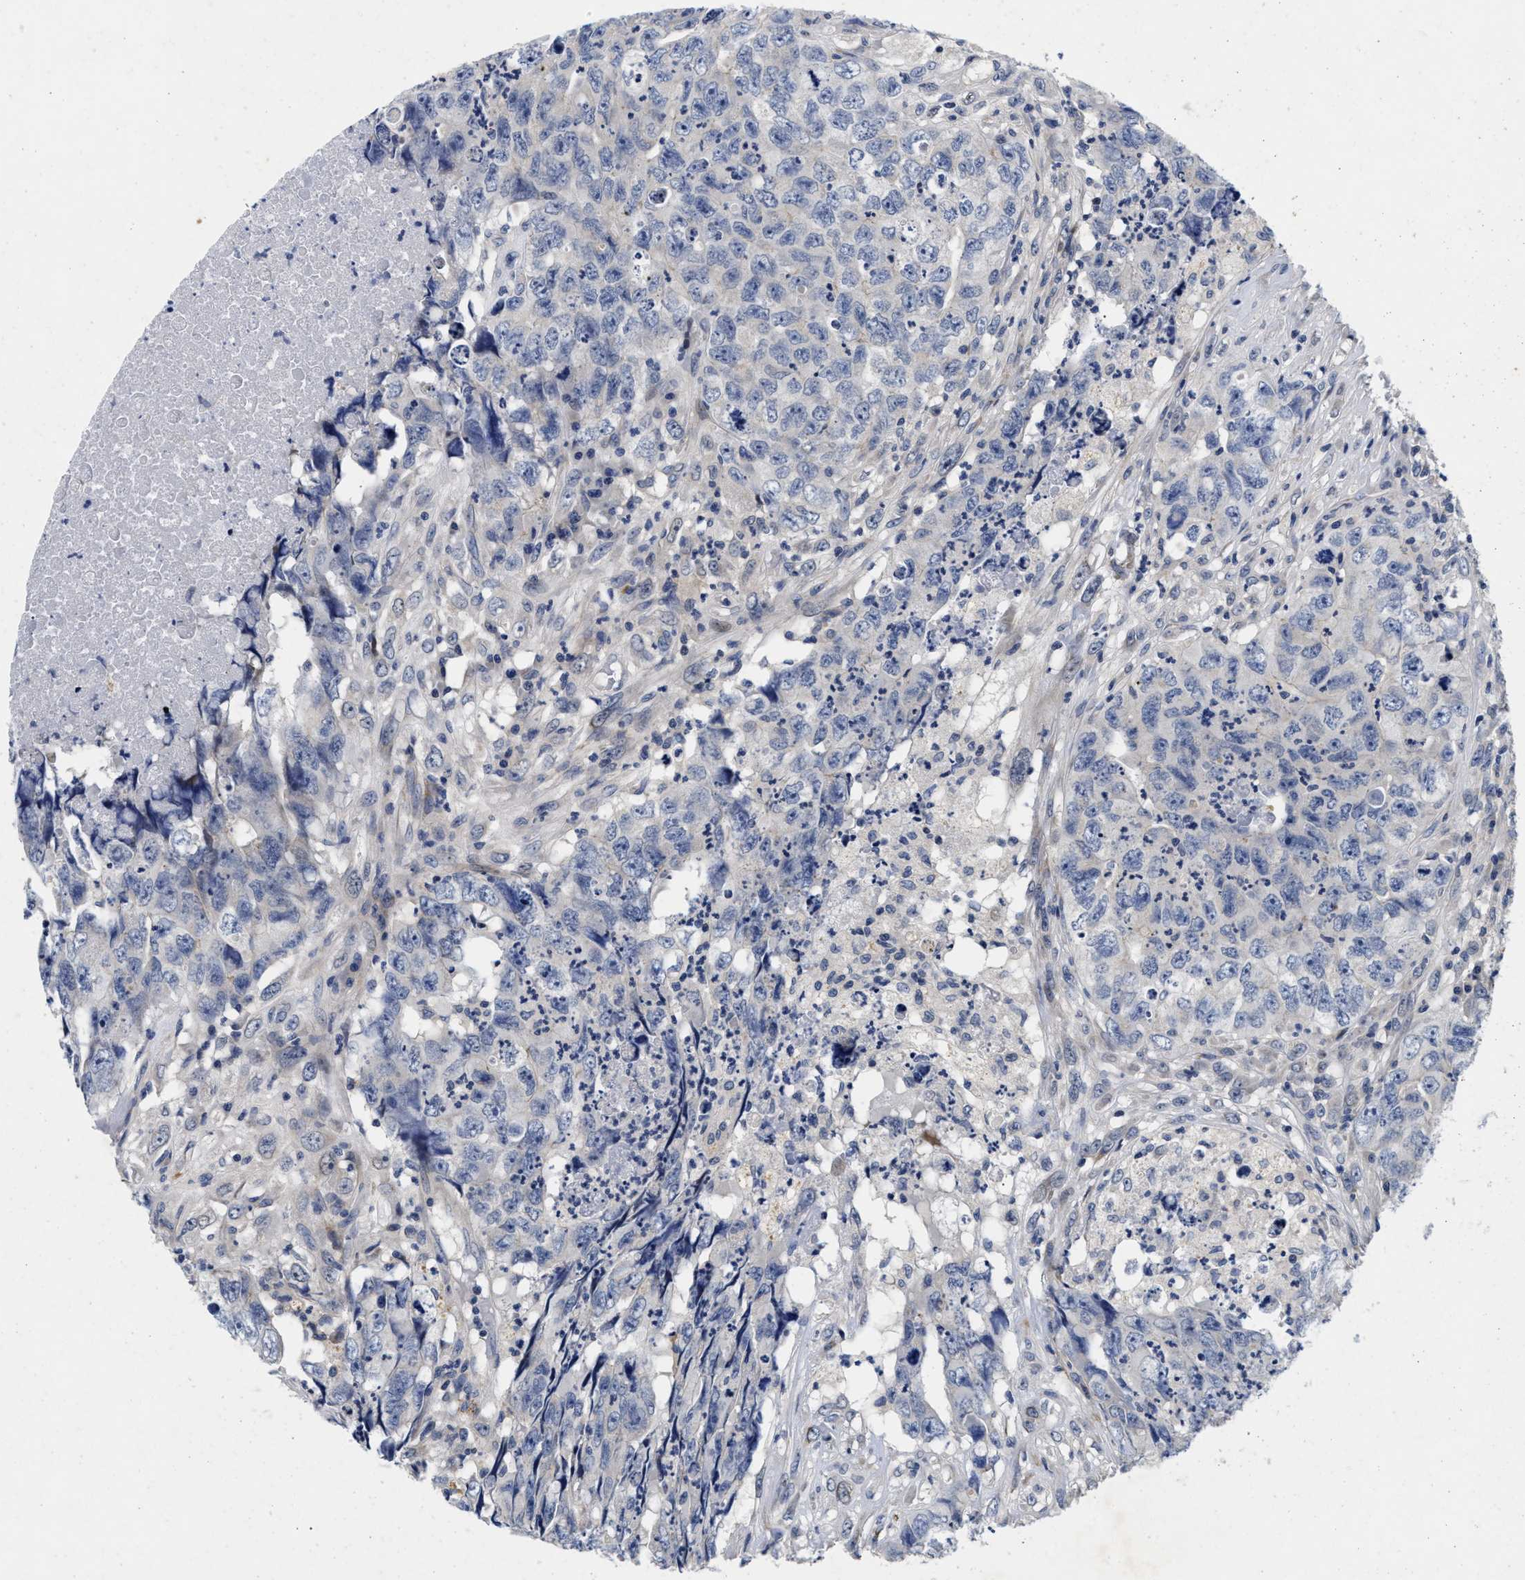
{"staining": {"intensity": "negative", "quantity": "none", "location": "none"}, "tissue": "testis cancer", "cell_type": "Tumor cells", "image_type": "cancer", "snomed": [{"axis": "morphology", "description": "Carcinoma, Embryonal, NOS"}, {"axis": "topography", "description": "Testis"}], "caption": "Immunohistochemical staining of testis cancer shows no significant expression in tumor cells.", "gene": "LAD1", "patient": {"sex": "male", "age": 32}}